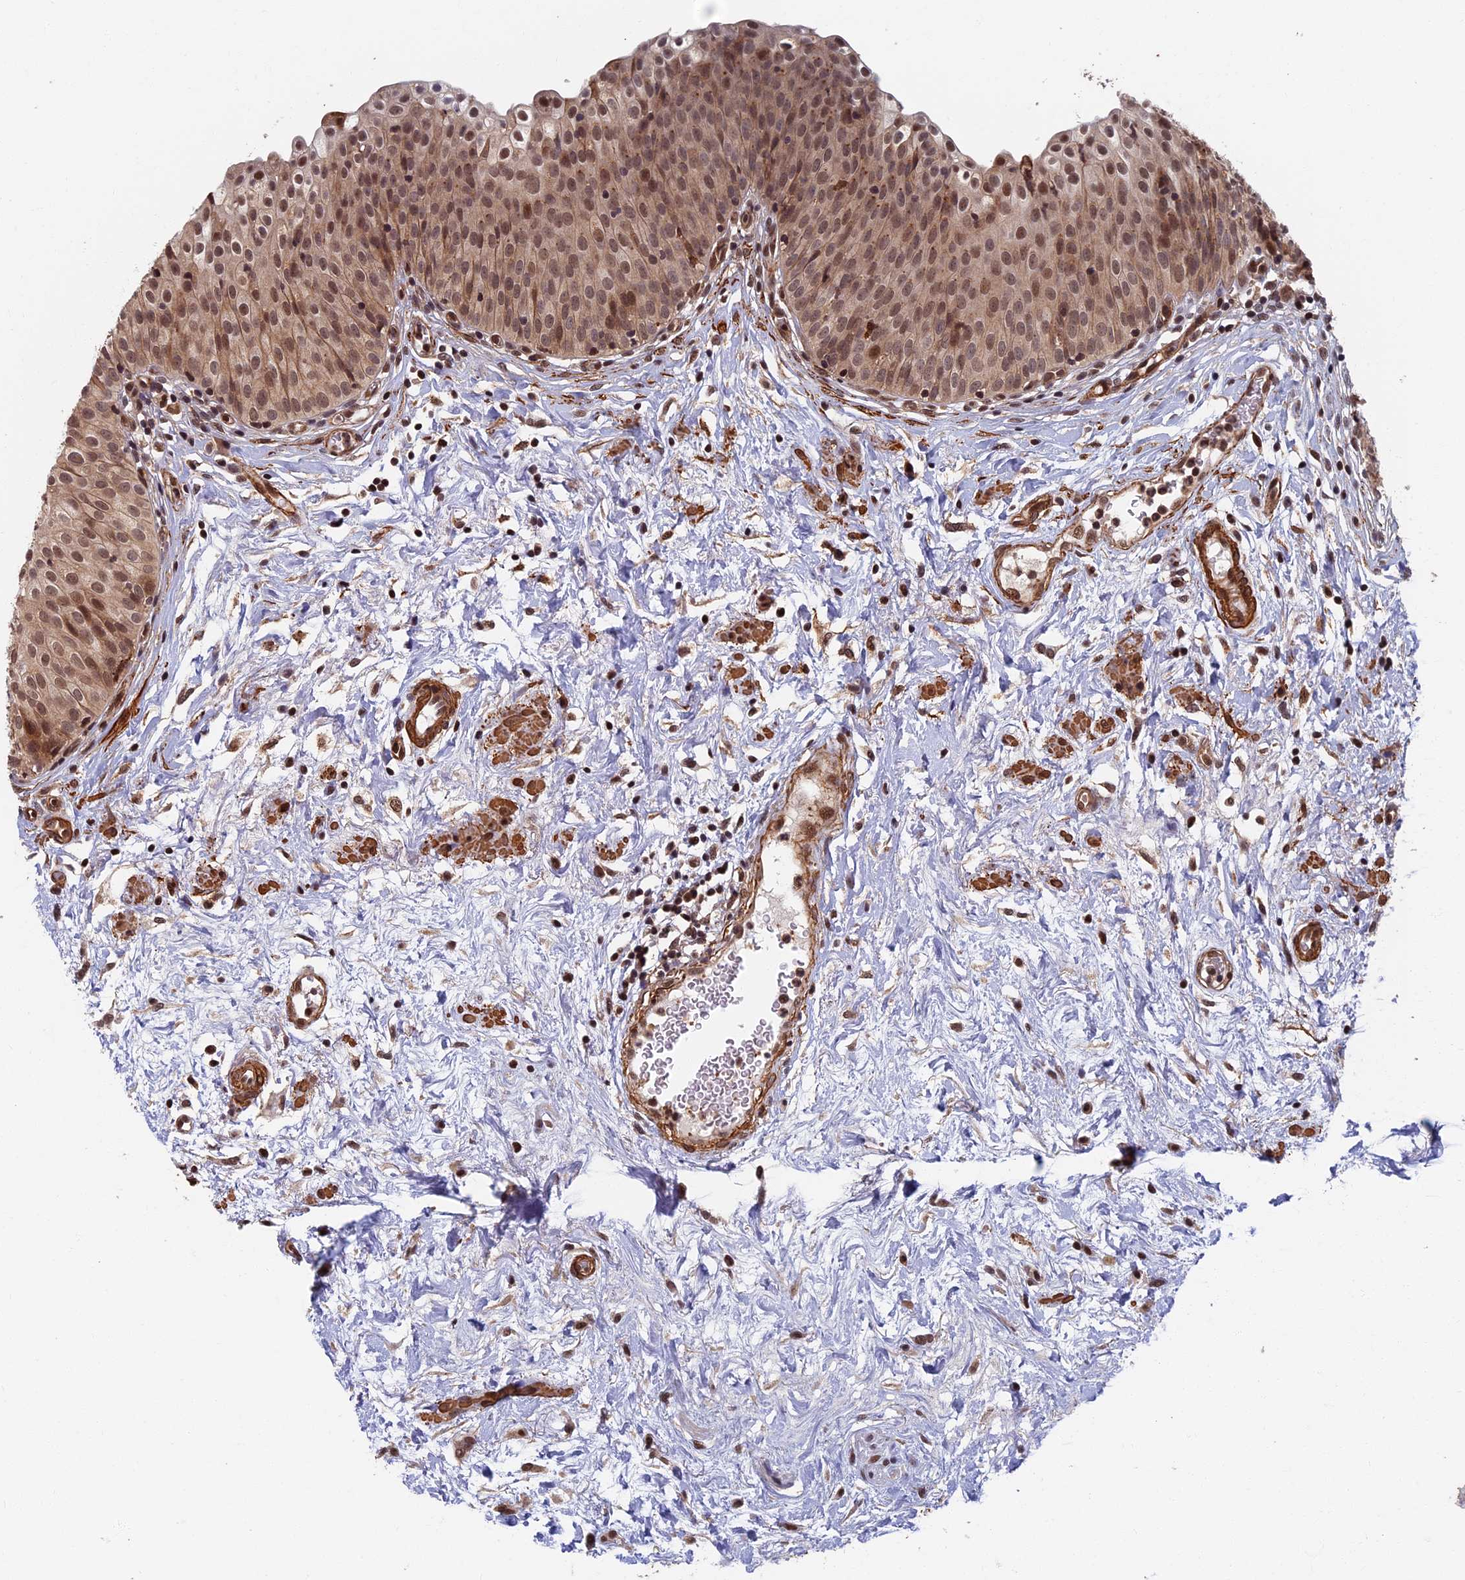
{"staining": {"intensity": "moderate", "quantity": ">75%", "location": "cytoplasmic/membranous,nuclear"}, "tissue": "urinary bladder", "cell_type": "Urothelial cells", "image_type": "normal", "snomed": [{"axis": "morphology", "description": "Normal tissue, NOS"}, {"axis": "topography", "description": "Urinary bladder"}], "caption": "Urothelial cells exhibit medium levels of moderate cytoplasmic/membranous,nuclear positivity in about >75% of cells in benign urinary bladder. Ihc stains the protein of interest in brown and the nuclei are stained blue.", "gene": "CTDP1", "patient": {"sex": "male", "age": 55}}